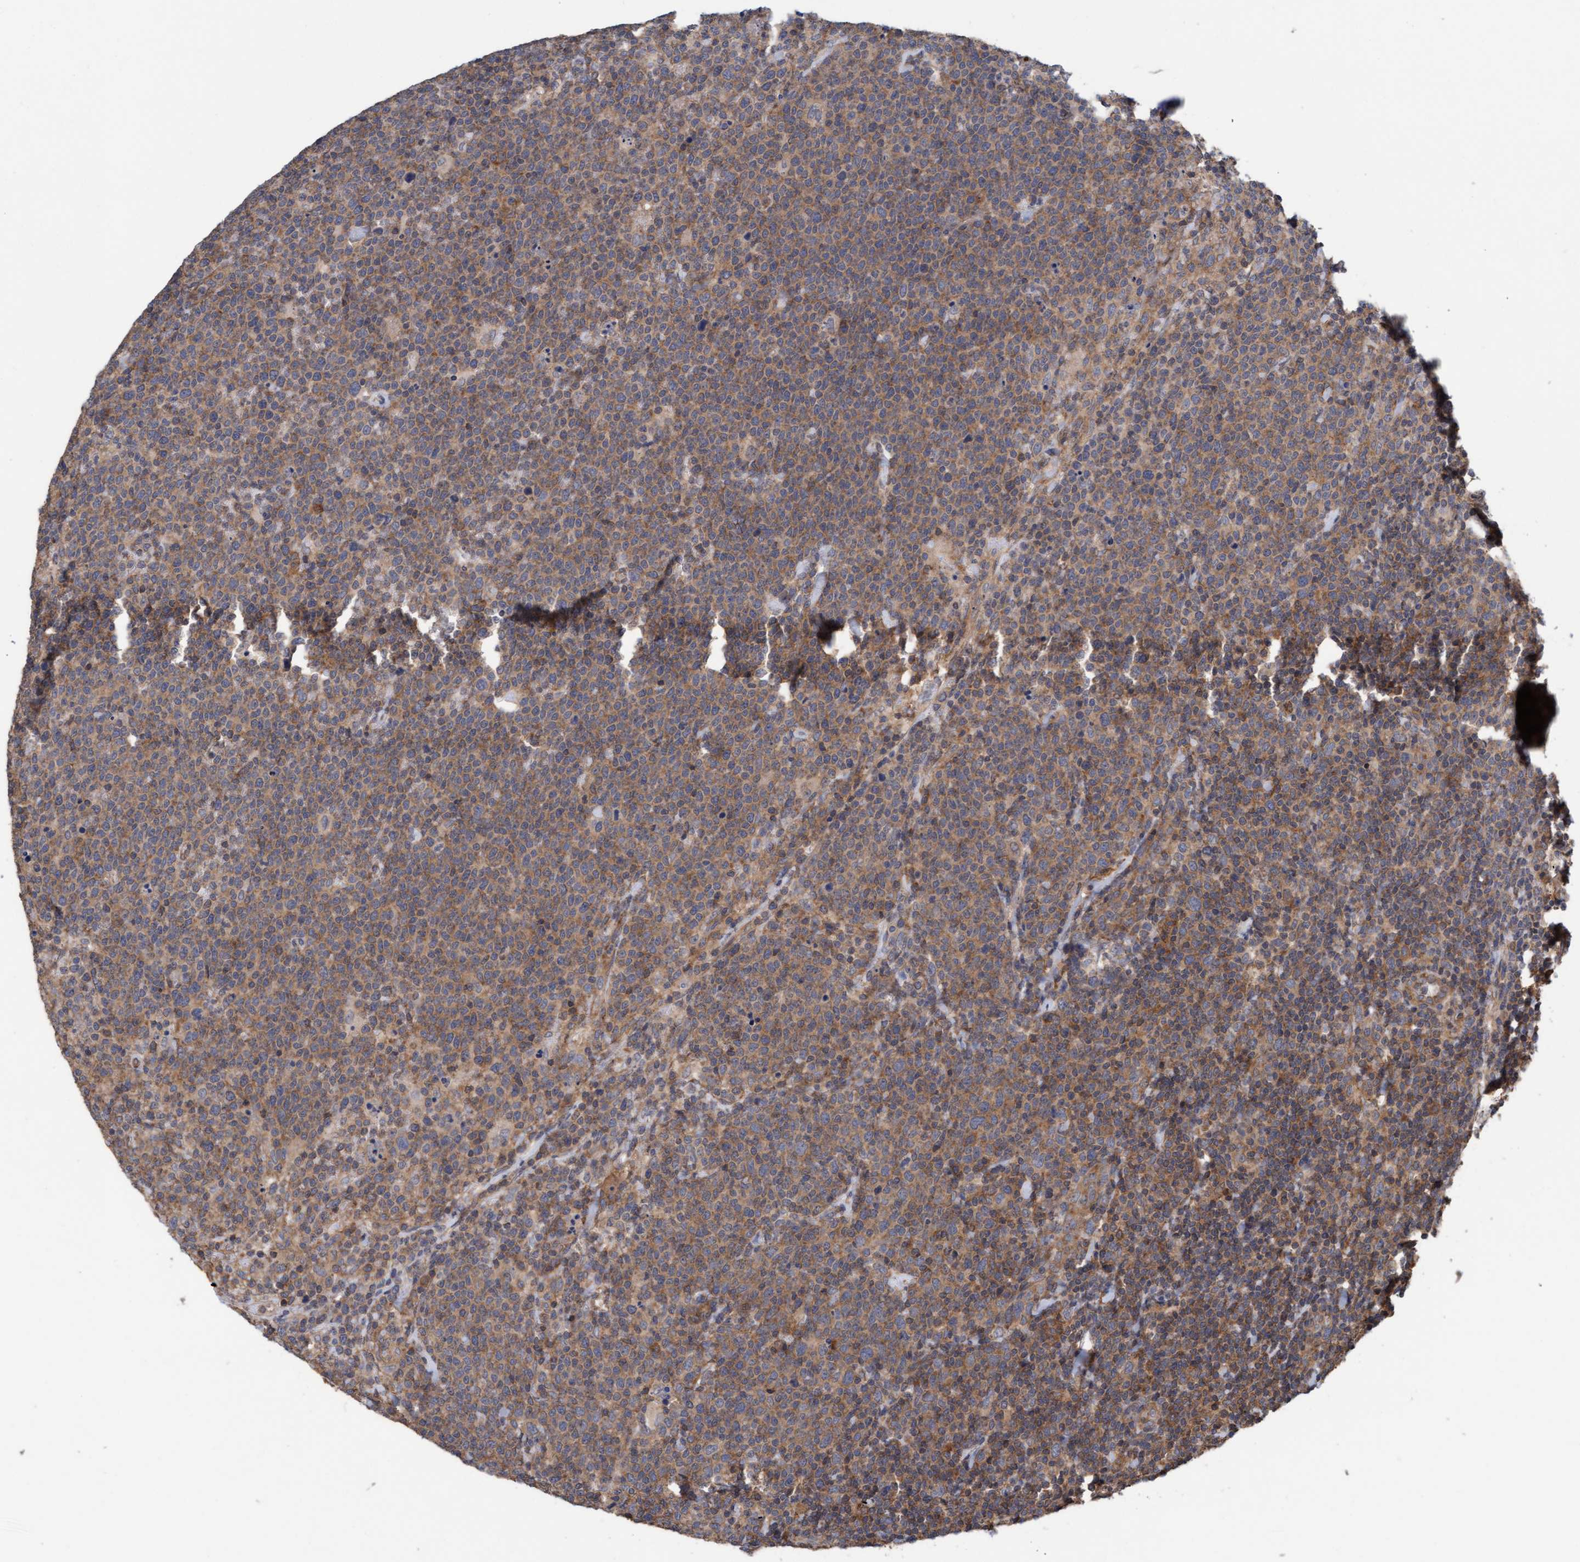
{"staining": {"intensity": "moderate", "quantity": ">75%", "location": "cytoplasmic/membranous"}, "tissue": "lymphoma", "cell_type": "Tumor cells", "image_type": "cancer", "snomed": [{"axis": "morphology", "description": "Malignant lymphoma, non-Hodgkin's type, High grade"}, {"axis": "topography", "description": "Lymph node"}], "caption": "Protein expression analysis of malignant lymphoma, non-Hodgkin's type (high-grade) reveals moderate cytoplasmic/membranous expression in about >75% of tumor cells. (DAB IHC with brightfield microscopy, high magnification).", "gene": "FXR2", "patient": {"sex": "male", "age": 61}}